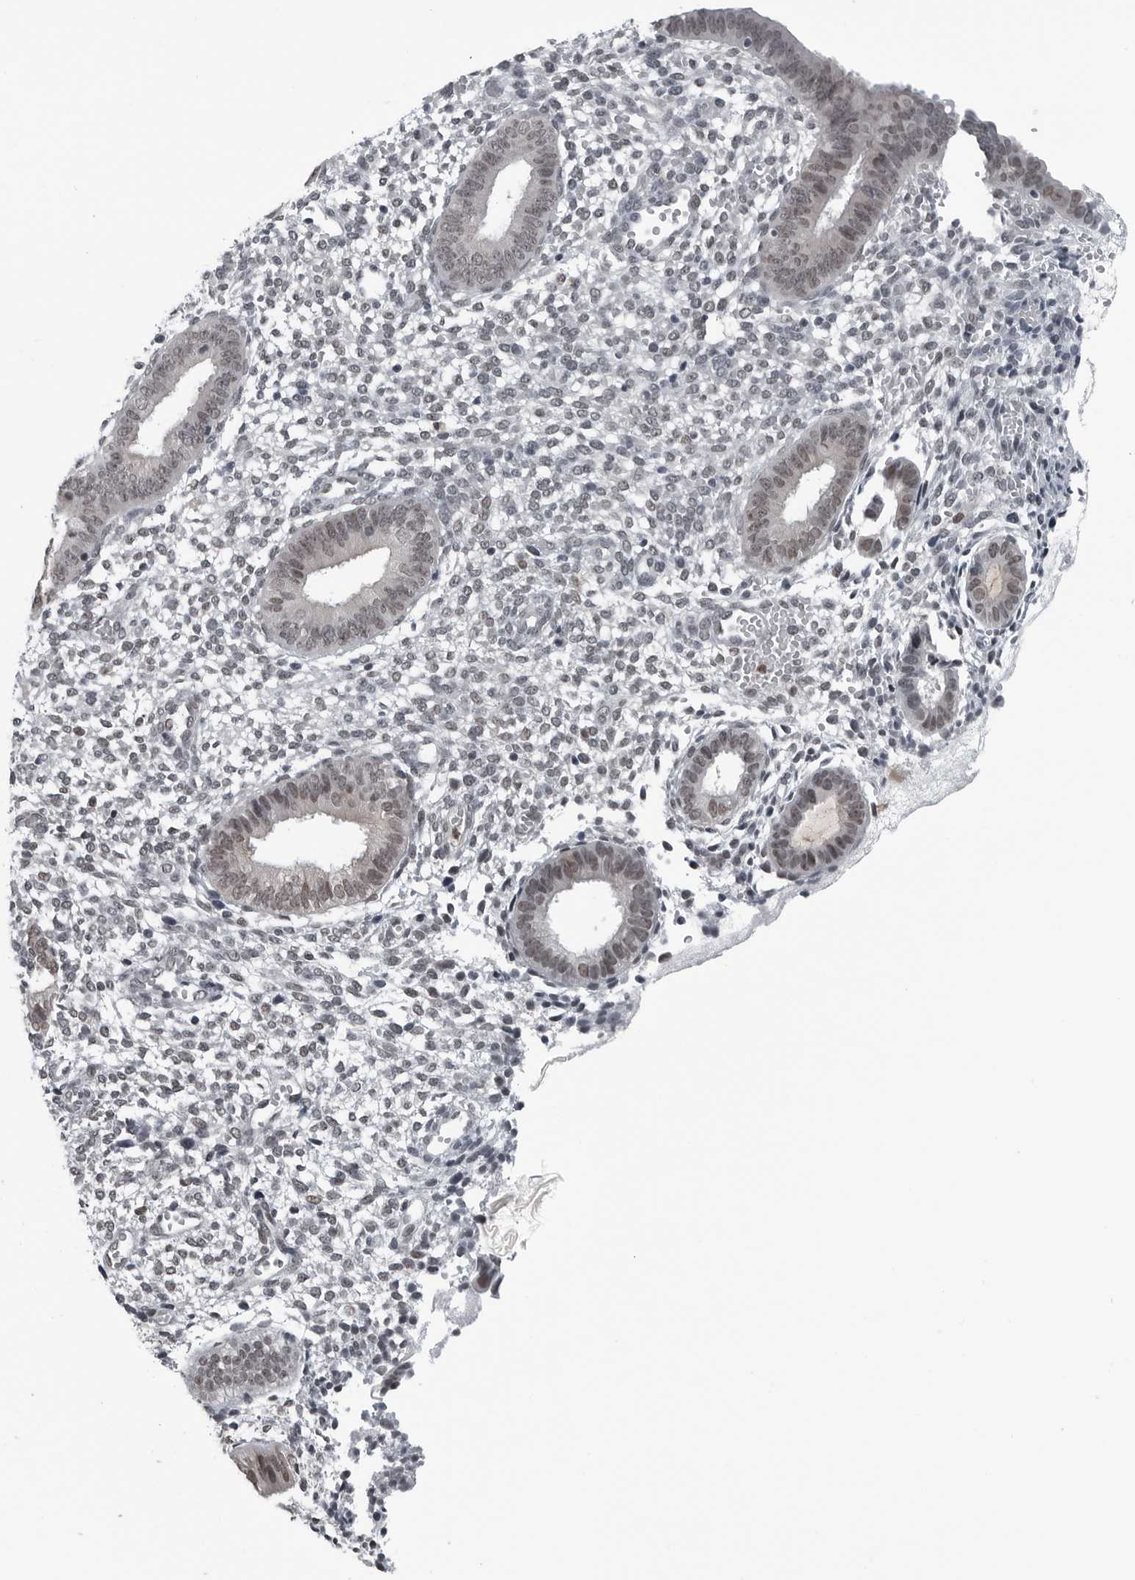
{"staining": {"intensity": "weak", "quantity": "<25%", "location": "nuclear"}, "tissue": "endometrium", "cell_type": "Cells in endometrial stroma", "image_type": "normal", "snomed": [{"axis": "morphology", "description": "Normal tissue, NOS"}, {"axis": "topography", "description": "Endometrium"}], "caption": "Immunohistochemical staining of normal human endometrium shows no significant staining in cells in endometrial stroma. (DAB immunohistochemistry (IHC) visualized using brightfield microscopy, high magnification).", "gene": "AKR1A1", "patient": {"sex": "female", "age": 46}}